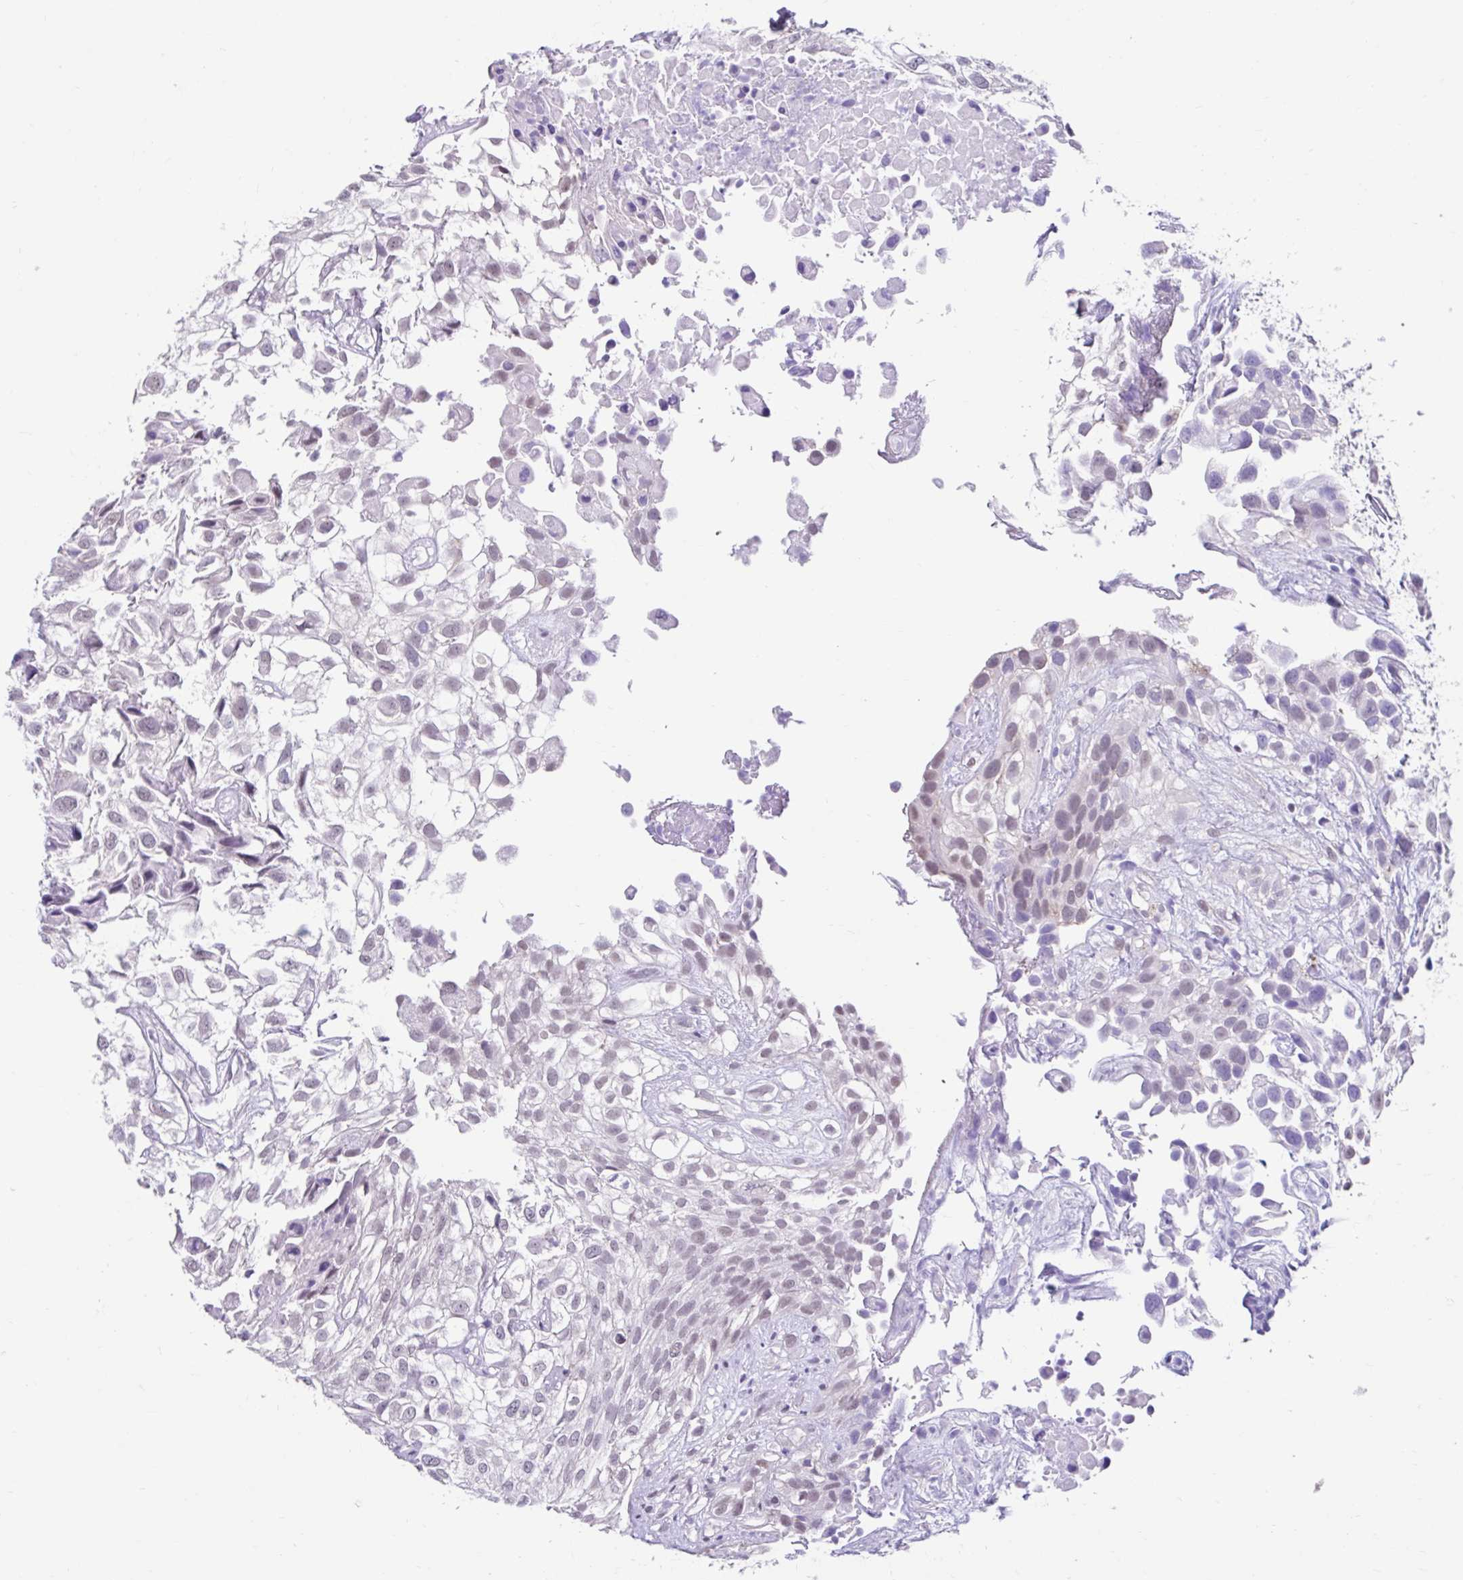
{"staining": {"intensity": "weak", "quantity": "<25%", "location": "nuclear"}, "tissue": "urothelial cancer", "cell_type": "Tumor cells", "image_type": "cancer", "snomed": [{"axis": "morphology", "description": "Urothelial carcinoma, High grade"}, {"axis": "topography", "description": "Urinary bladder"}], "caption": "The micrograph demonstrates no staining of tumor cells in urothelial cancer.", "gene": "DCAF17", "patient": {"sex": "male", "age": 56}}